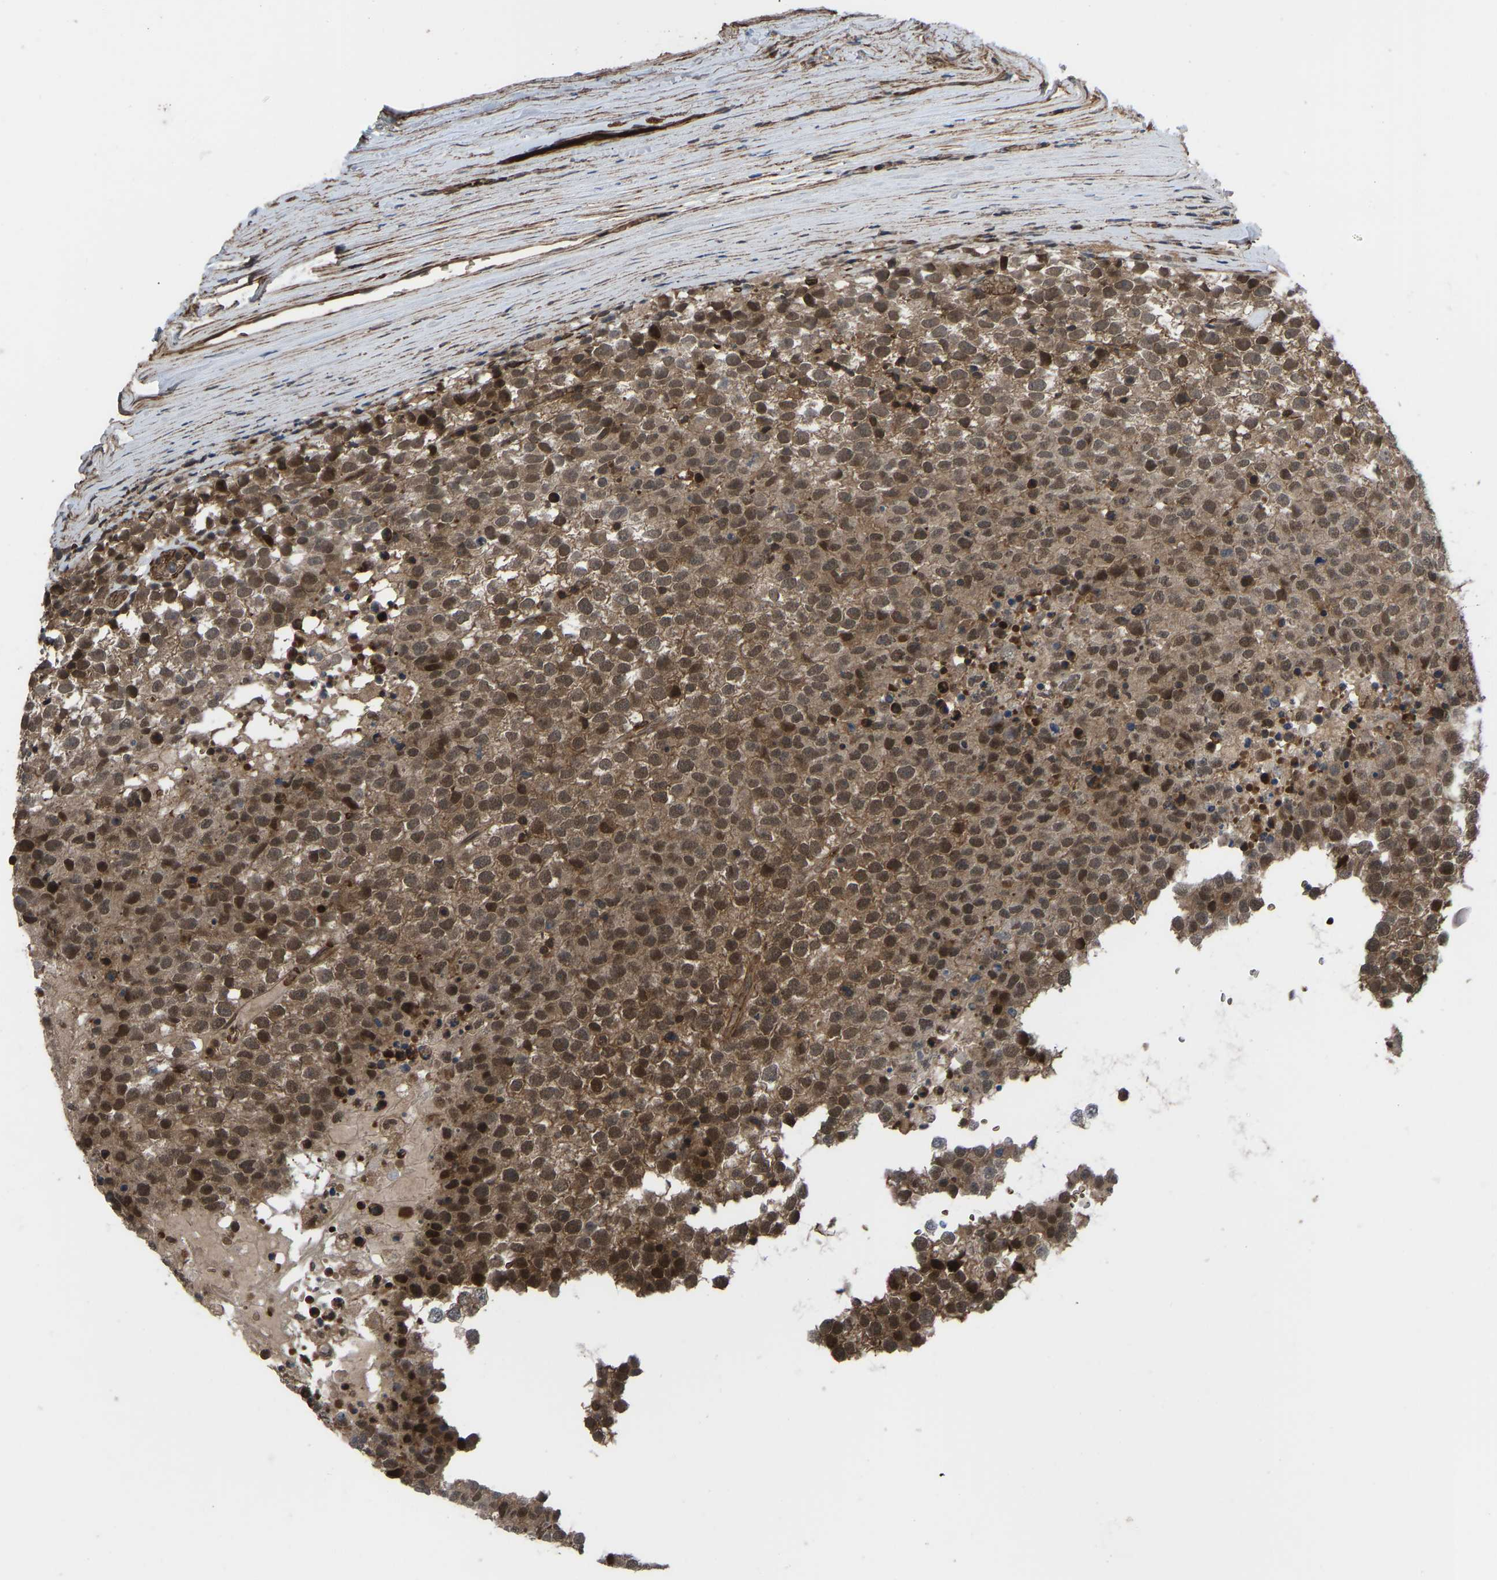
{"staining": {"intensity": "moderate", "quantity": ">75%", "location": "cytoplasmic/membranous,nuclear"}, "tissue": "testis cancer", "cell_type": "Tumor cells", "image_type": "cancer", "snomed": [{"axis": "morphology", "description": "Seminoma, NOS"}, {"axis": "topography", "description": "Testis"}], "caption": "The image displays staining of testis seminoma, revealing moderate cytoplasmic/membranous and nuclear protein staining (brown color) within tumor cells.", "gene": "CYP7B1", "patient": {"sex": "male", "age": 65}}